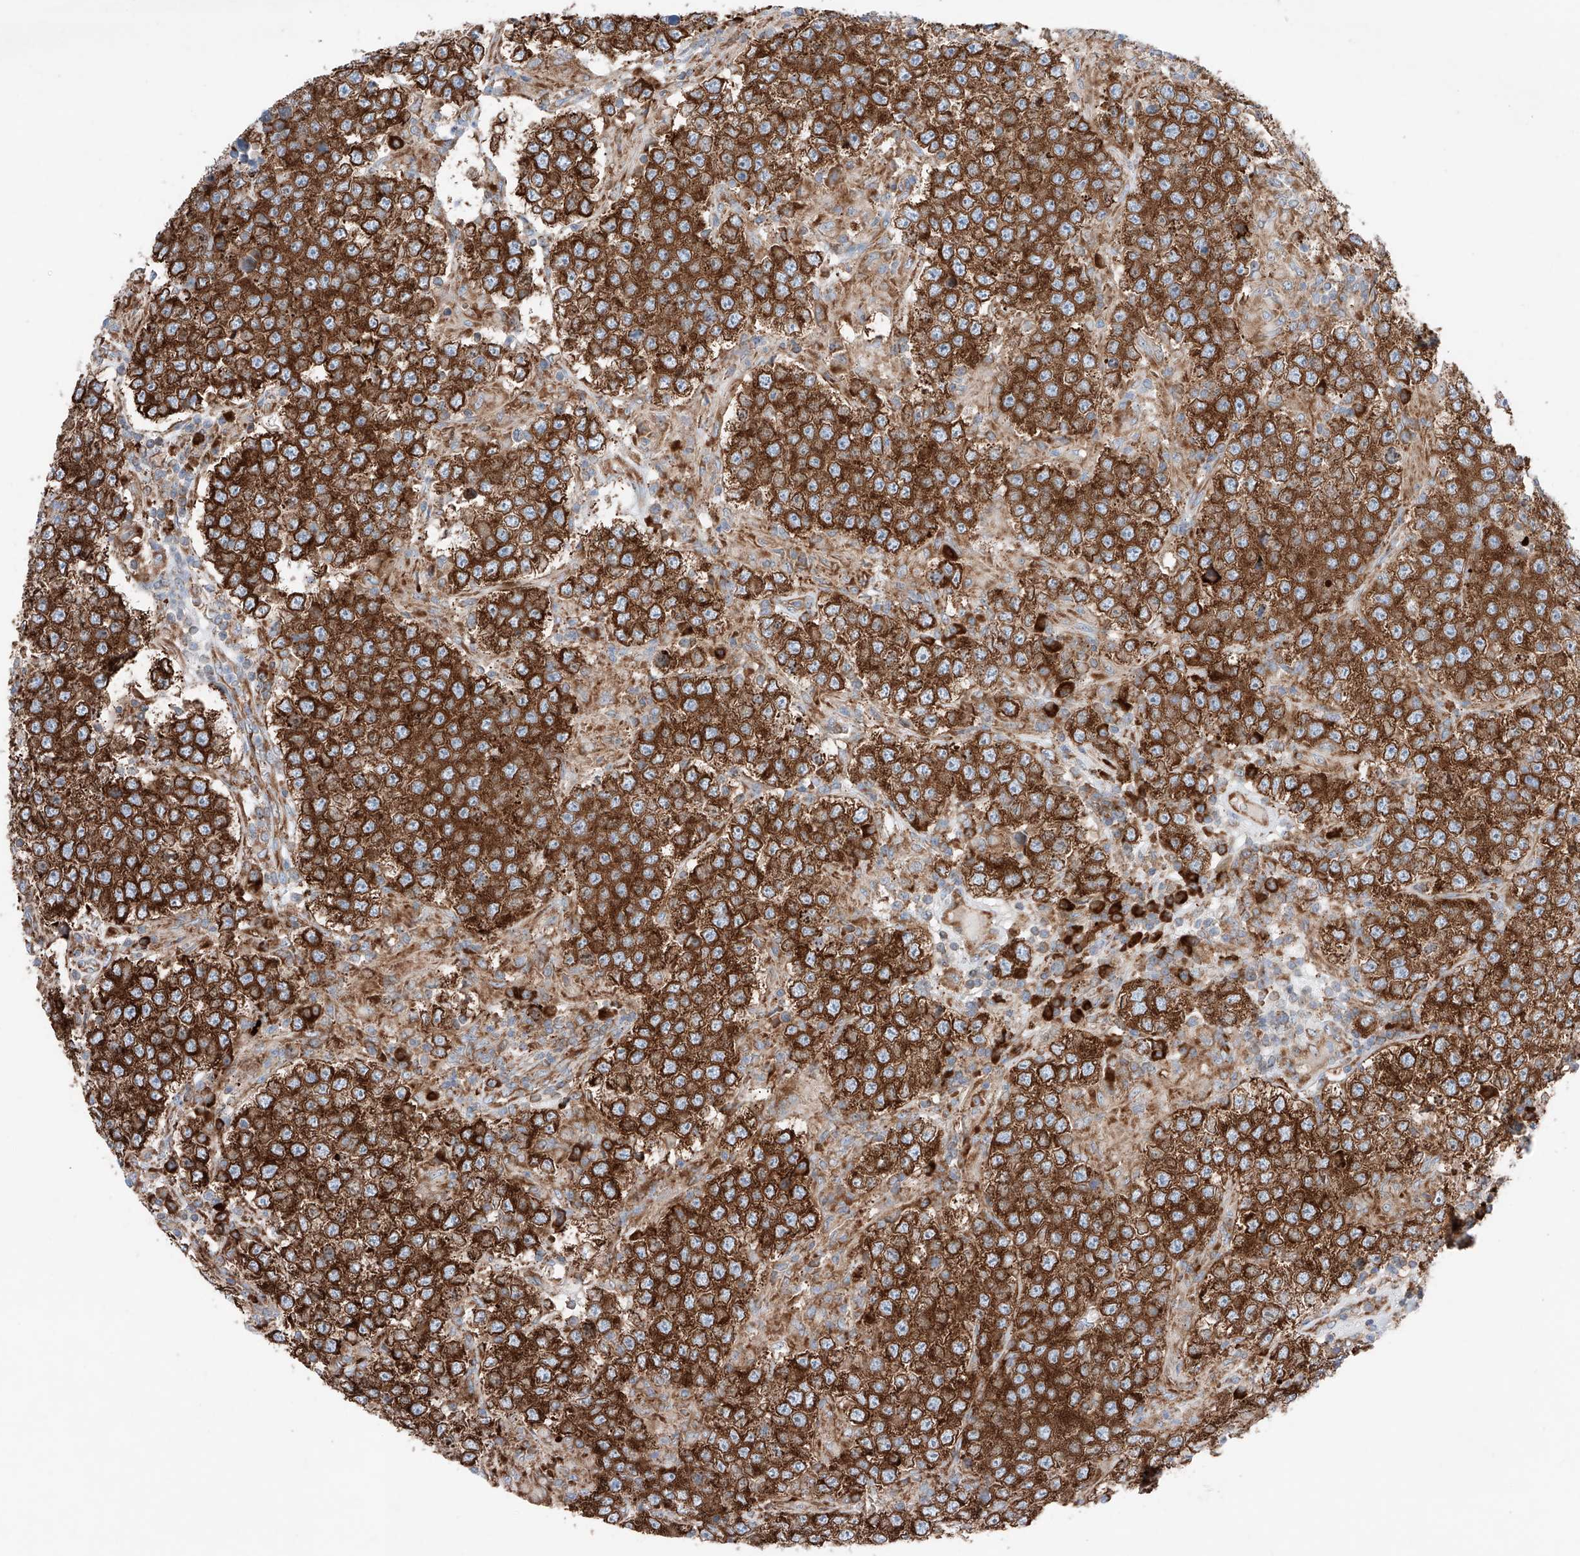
{"staining": {"intensity": "strong", "quantity": ">75%", "location": "cytoplasmic/membranous"}, "tissue": "testis cancer", "cell_type": "Tumor cells", "image_type": "cancer", "snomed": [{"axis": "morphology", "description": "Normal tissue, NOS"}, {"axis": "morphology", "description": "Urothelial carcinoma, High grade"}, {"axis": "morphology", "description": "Seminoma, NOS"}, {"axis": "morphology", "description": "Carcinoma, Embryonal, NOS"}, {"axis": "topography", "description": "Urinary bladder"}, {"axis": "topography", "description": "Testis"}], "caption": "Testis cancer stained with a protein marker shows strong staining in tumor cells.", "gene": "CRELD1", "patient": {"sex": "male", "age": 41}}